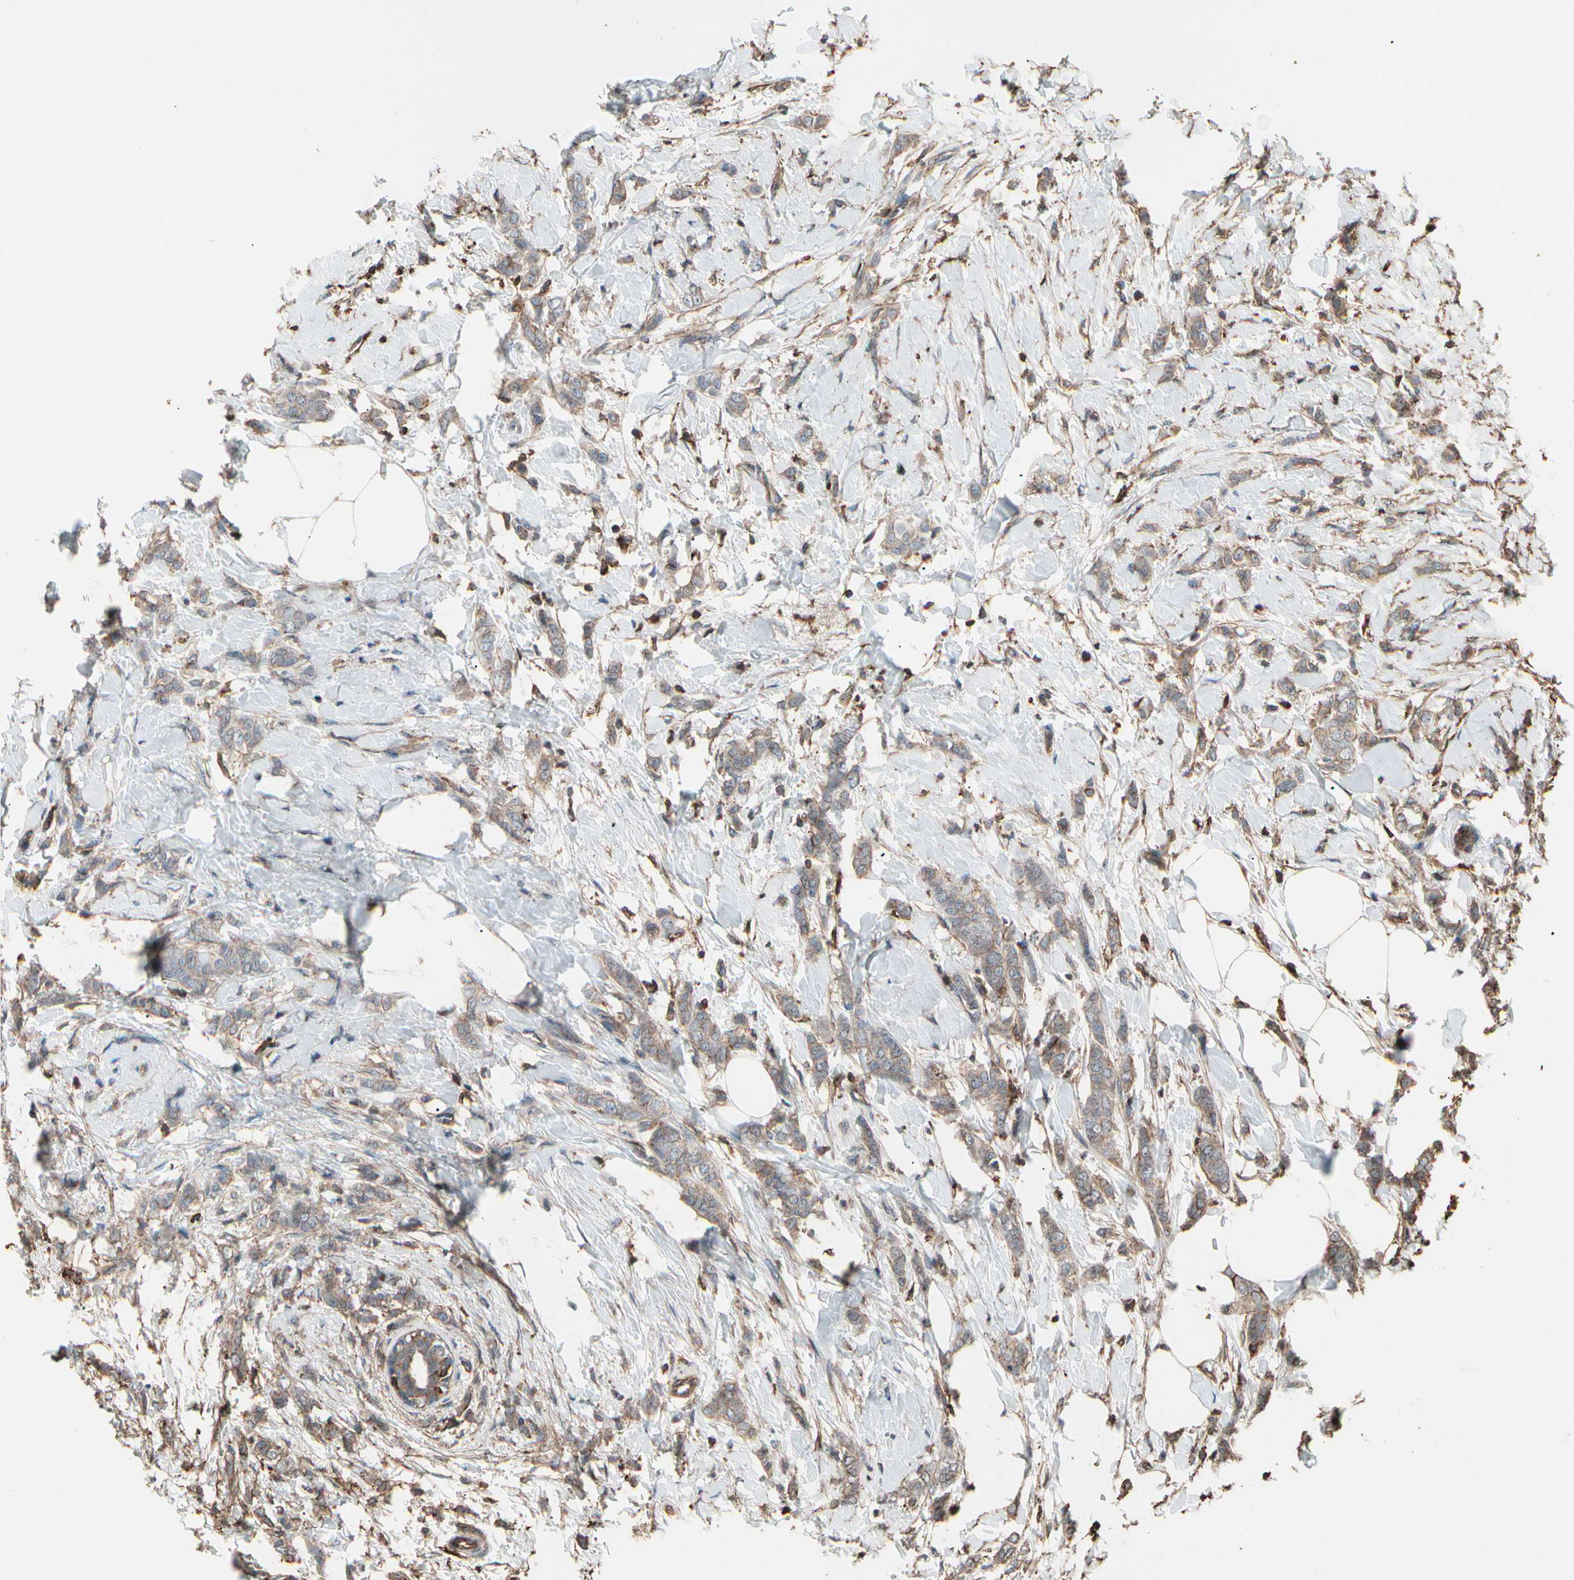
{"staining": {"intensity": "weak", "quantity": ">75%", "location": "cytoplasmic/membranous"}, "tissue": "breast cancer", "cell_type": "Tumor cells", "image_type": "cancer", "snomed": [{"axis": "morphology", "description": "Lobular carcinoma, in situ"}, {"axis": "morphology", "description": "Lobular carcinoma"}, {"axis": "topography", "description": "Breast"}], "caption": "DAB immunohistochemical staining of human breast cancer reveals weak cytoplasmic/membranous protein positivity in approximately >75% of tumor cells. Using DAB (3,3'-diaminobenzidine) (brown) and hematoxylin (blue) stains, captured at high magnification using brightfield microscopy.", "gene": "MAPK13", "patient": {"sex": "female", "age": 41}}